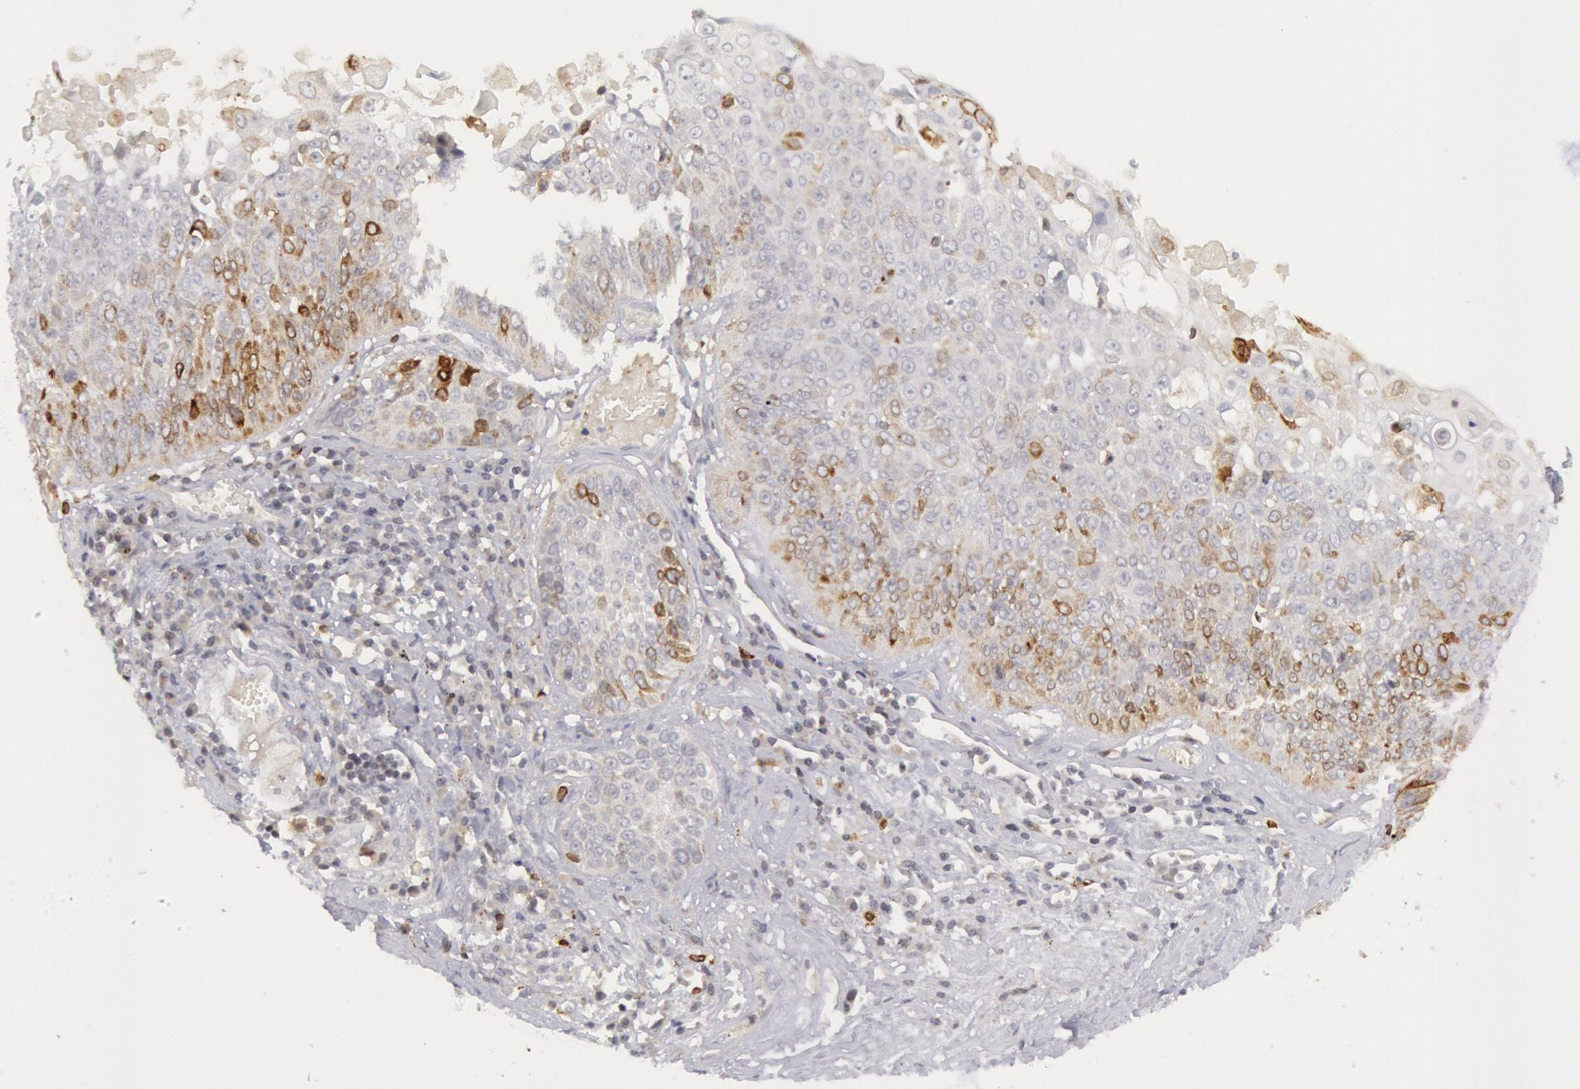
{"staining": {"intensity": "moderate", "quantity": "<25%", "location": "cytoplasmic/membranous"}, "tissue": "lung cancer", "cell_type": "Tumor cells", "image_type": "cancer", "snomed": [{"axis": "morphology", "description": "Adenocarcinoma, NOS"}, {"axis": "topography", "description": "Lung"}], "caption": "Adenocarcinoma (lung) stained for a protein (brown) displays moderate cytoplasmic/membranous positive expression in about <25% of tumor cells.", "gene": "PTGS2", "patient": {"sex": "male", "age": 60}}